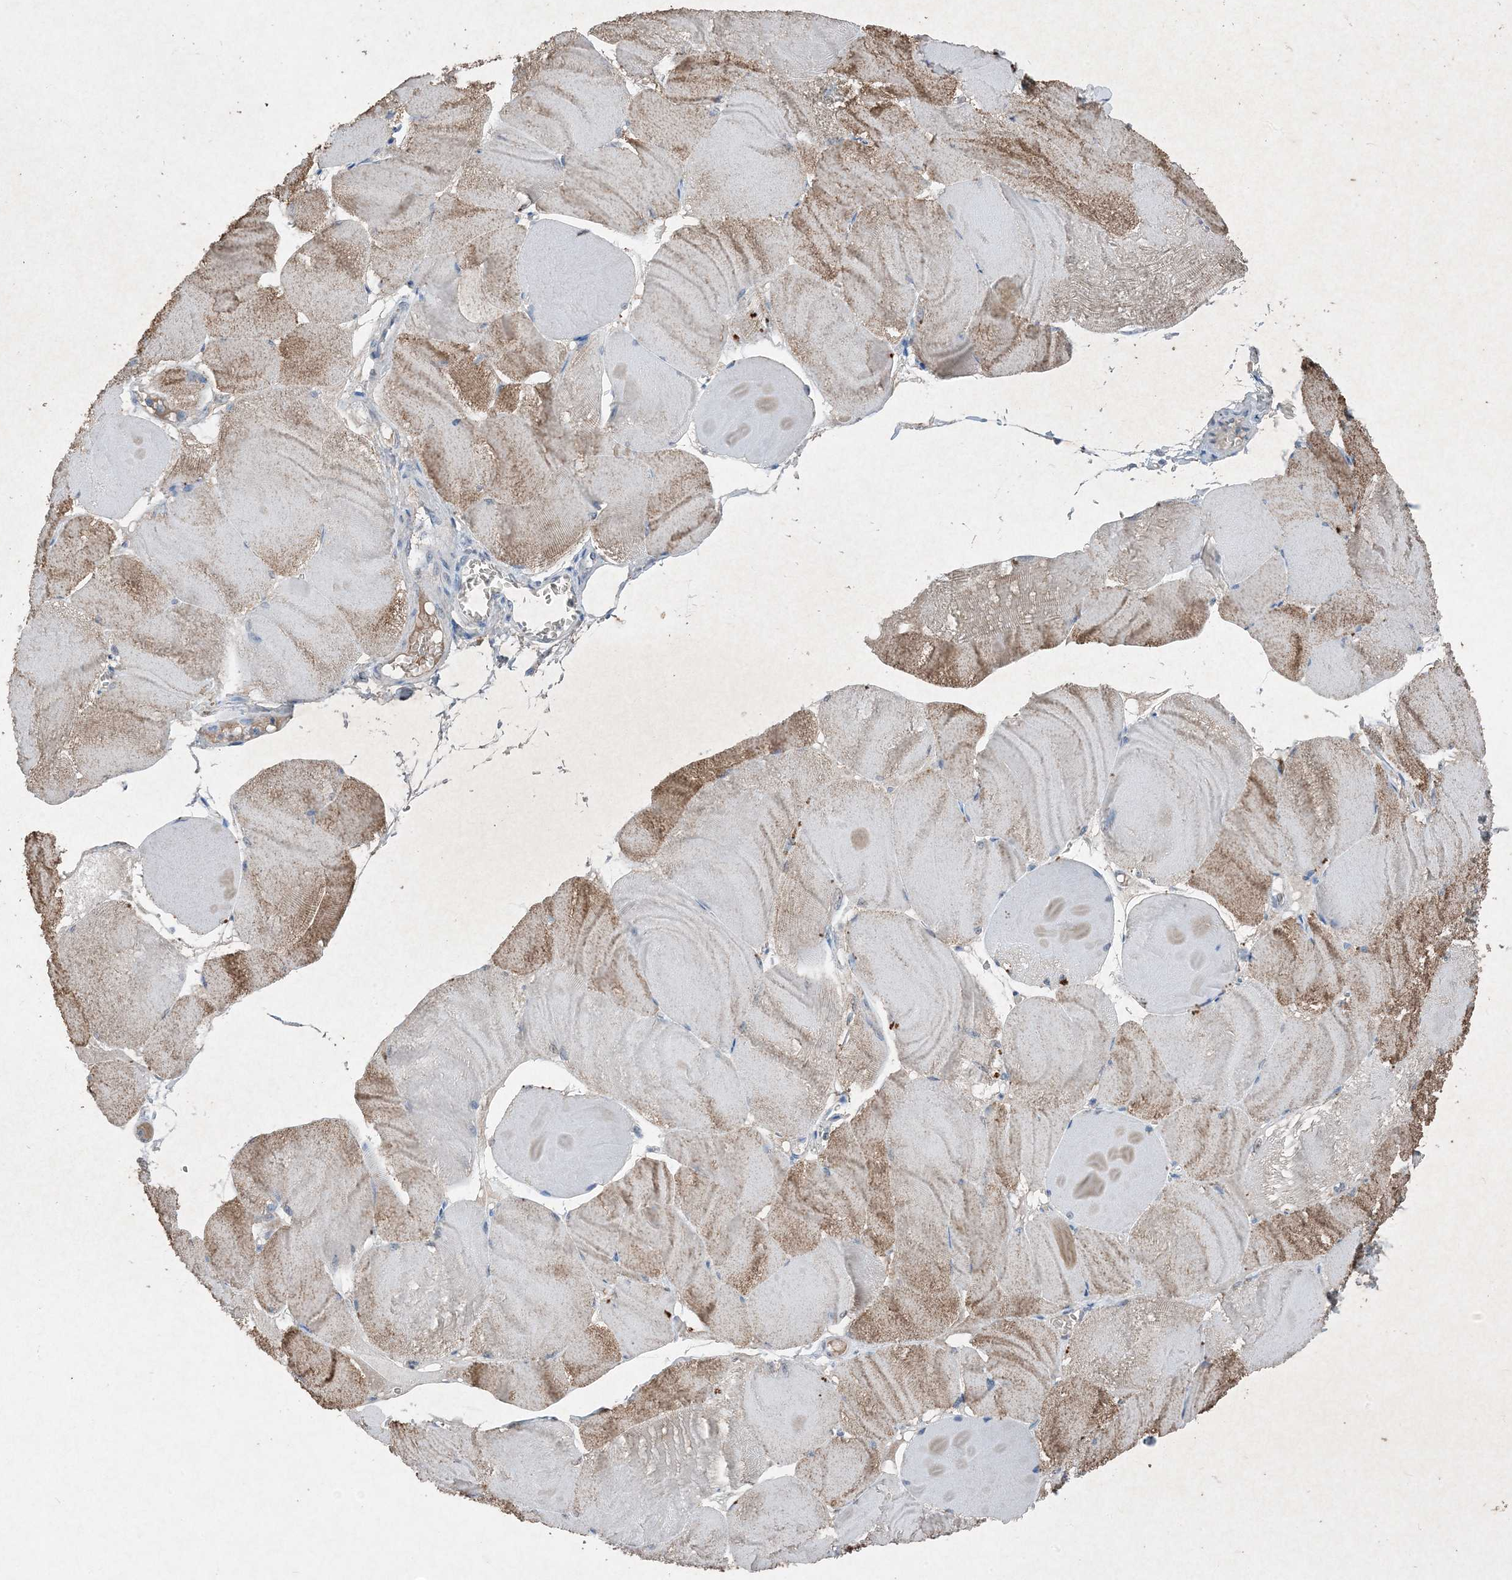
{"staining": {"intensity": "moderate", "quantity": "<25%", "location": "cytoplasmic/membranous"}, "tissue": "skeletal muscle", "cell_type": "Myocytes", "image_type": "normal", "snomed": [{"axis": "morphology", "description": "Normal tissue, NOS"}, {"axis": "morphology", "description": "Basal cell carcinoma"}, {"axis": "topography", "description": "Skeletal muscle"}], "caption": "Approximately <25% of myocytes in benign human skeletal muscle display moderate cytoplasmic/membranous protein expression as visualized by brown immunohistochemical staining.", "gene": "FCN3", "patient": {"sex": "female", "age": 64}}